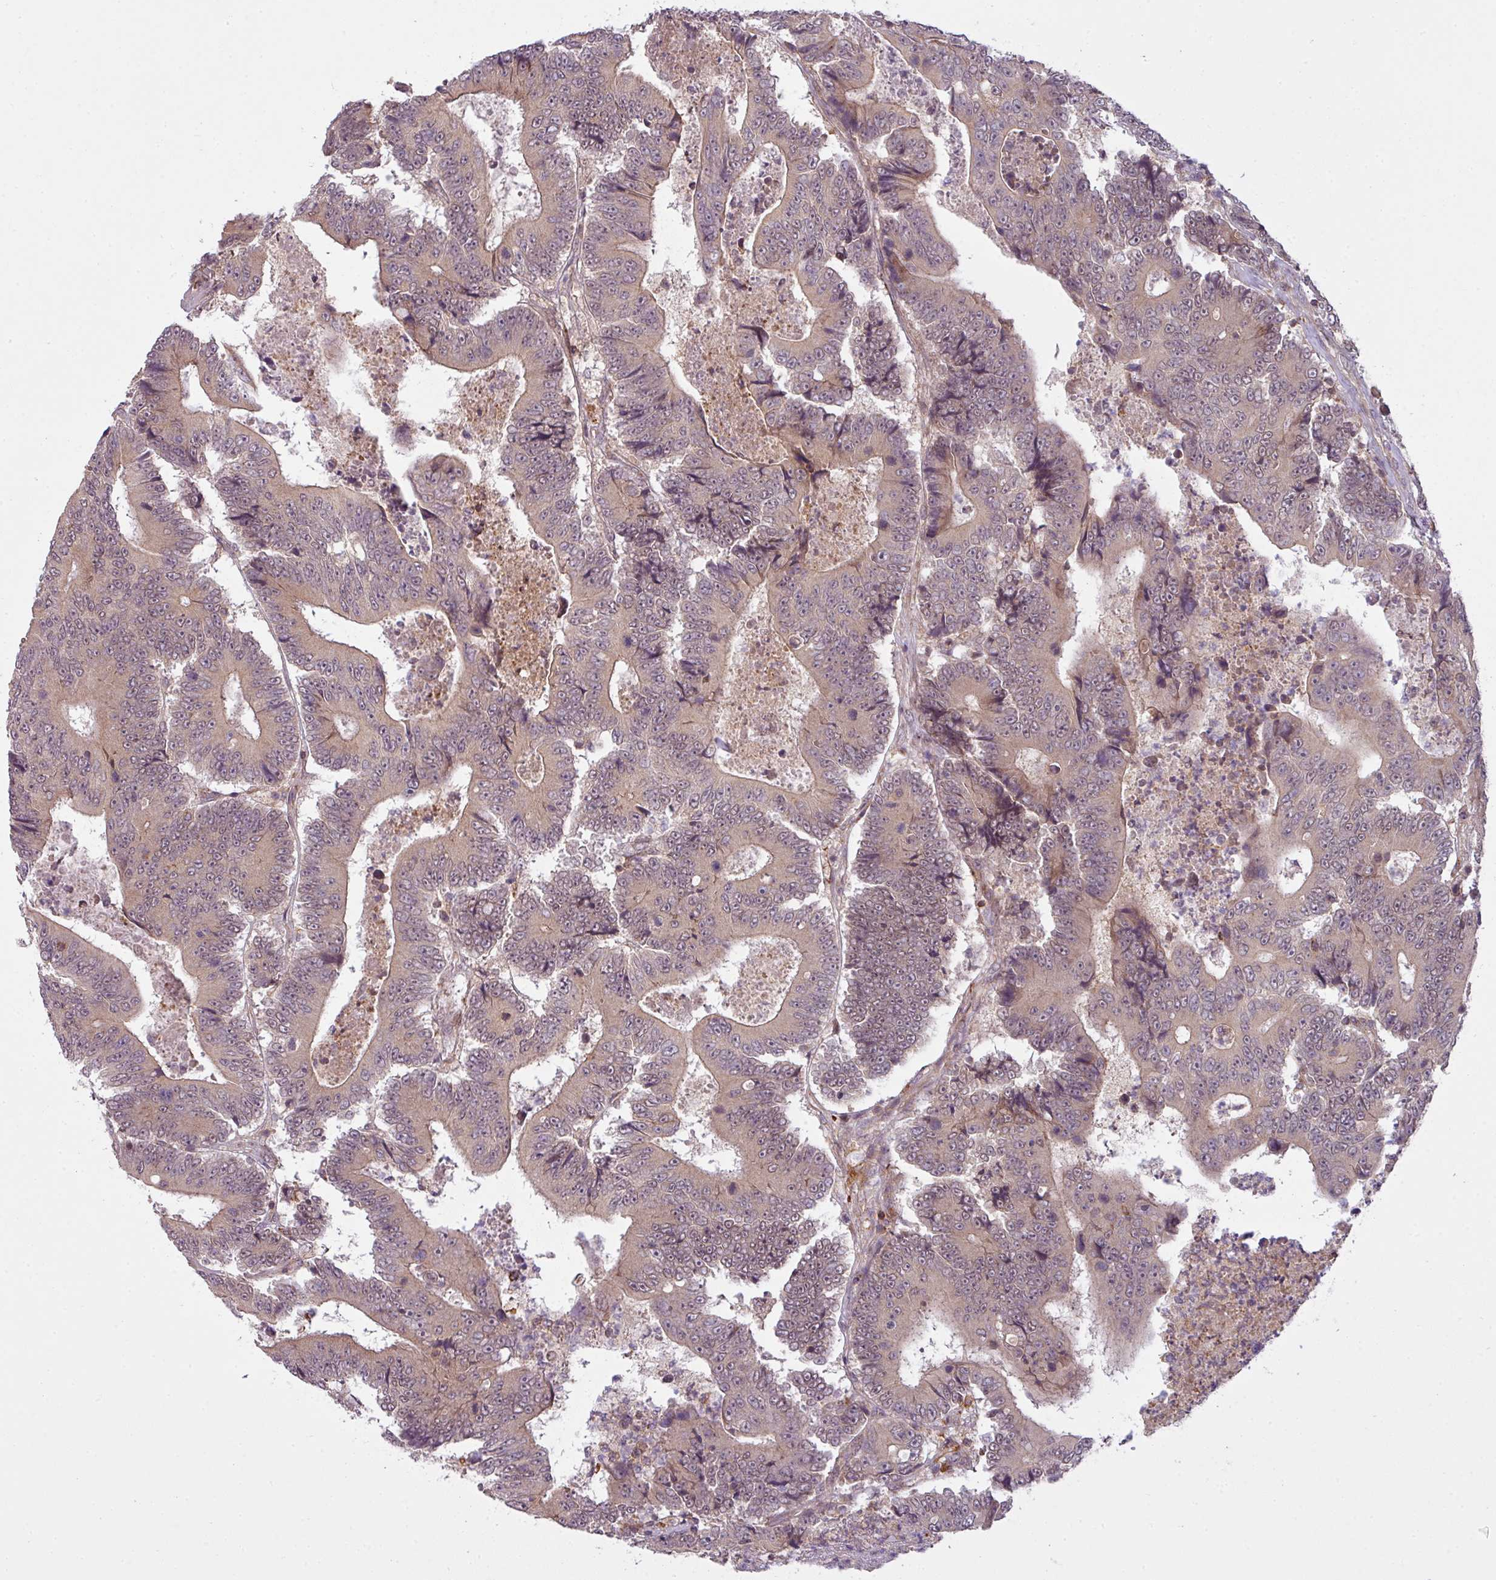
{"staining": {"intensity": "weak", "quantity": ">75%", "location": "cytoplasmic/membranous"}, "tissue": "colorectal cancer", "cell_type": "Tumor cells", "image_type": "cancer", "snomed": [{"axis": "morphology", "description": "Adenocarcinoma, NOS"}, {"axis": "topography", "description": "Colon"}], "caption": "IHC (DAB (3,3'-diaminobenzidine)) staining of colorectal cancer reveals weak cytoplasmic/membranous protein expression in about >75% of tumor cells.", "gene": "ZC2HC1C", "patient": {"sex": "male", "age": 83}}